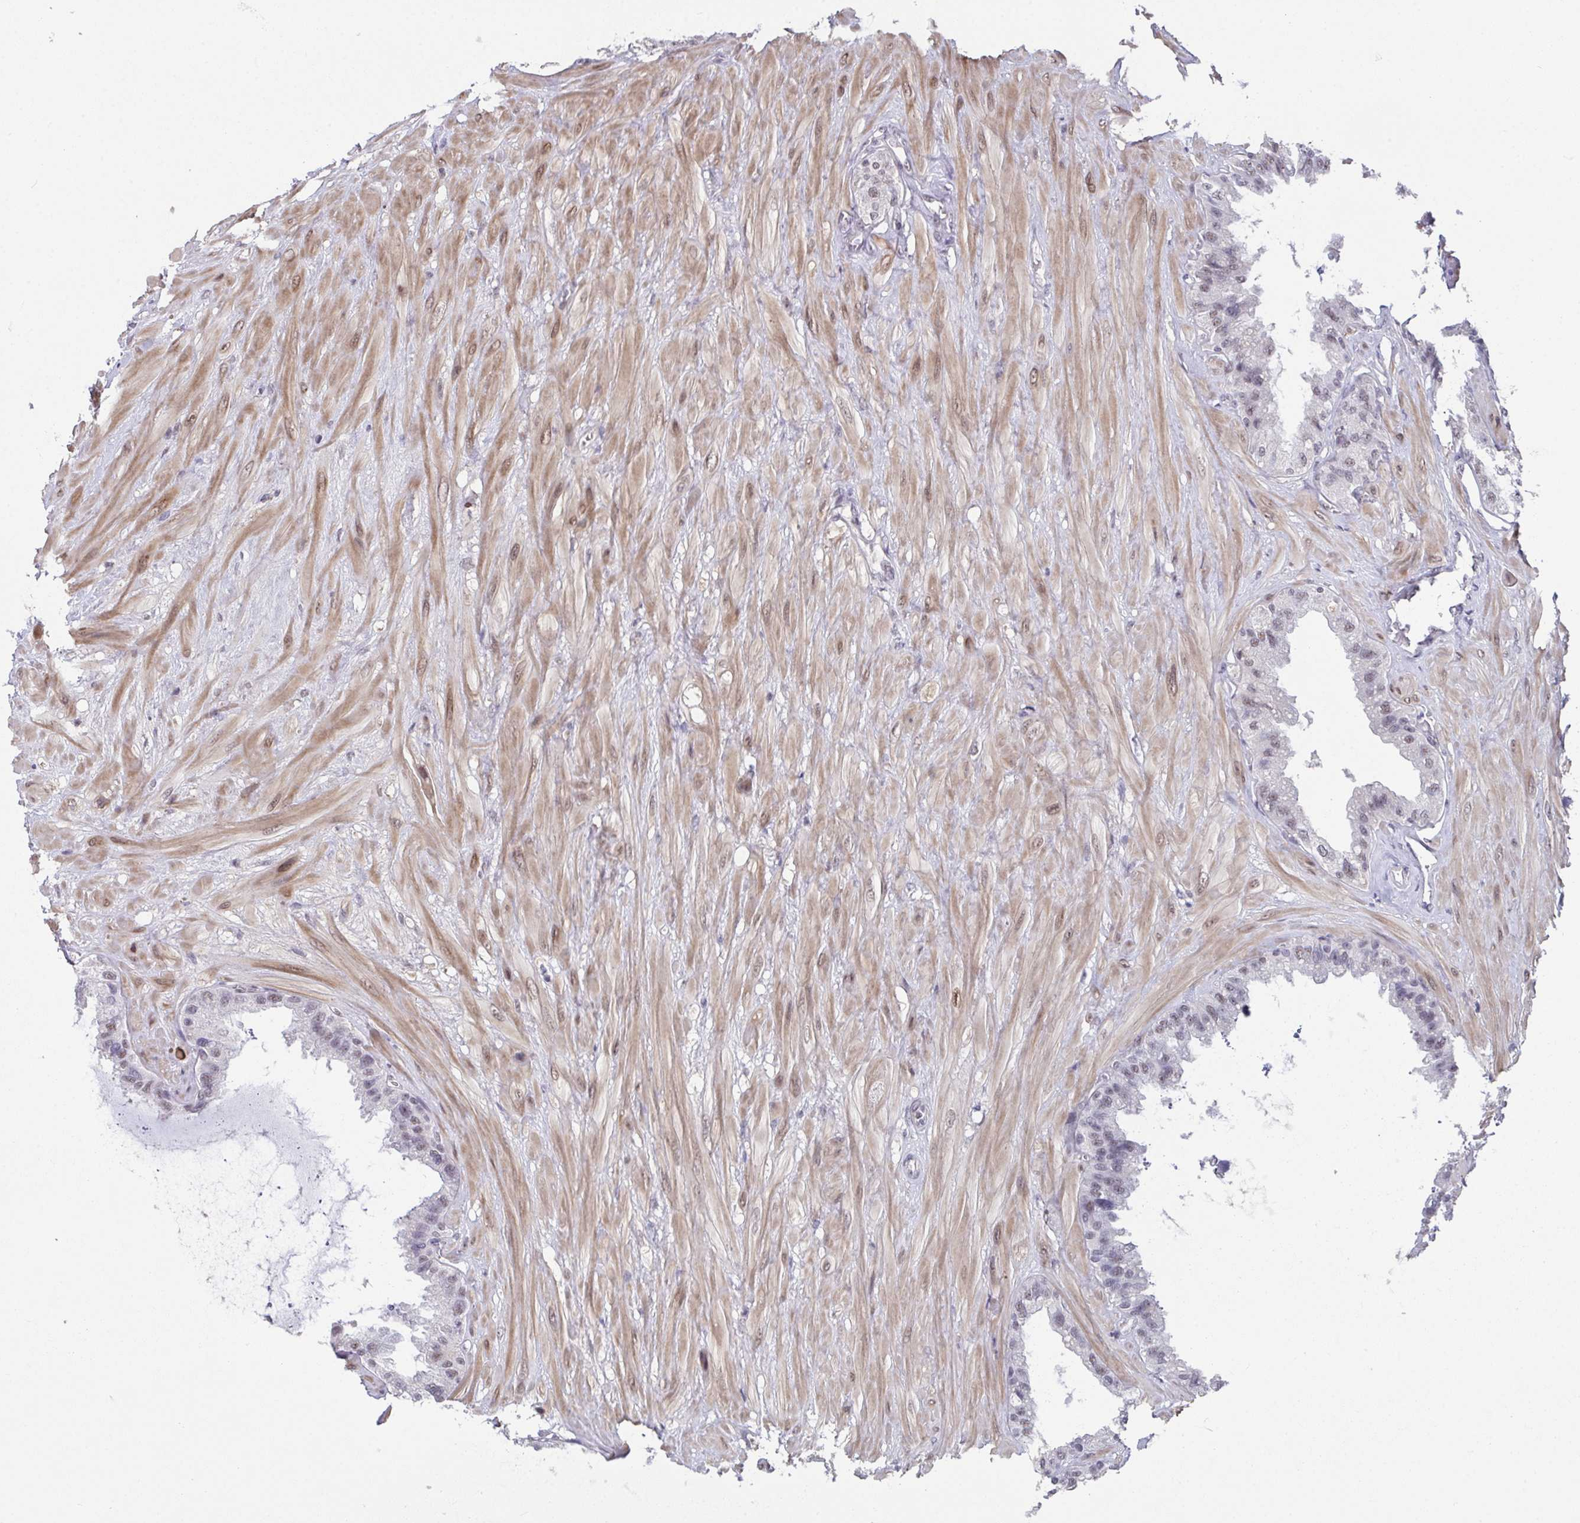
{"staining": {"intensity": "moderate", "quantity": "25%-75%", "location": "nuclear"}, "tissue": "seminal vesicle", "cell_type": "Glandular cells", "image_type": "normal", "snomed": [{"axis": "morphology", "description": "Normal tissue, NOS"}, {"axis": "topography", "description": "Seminal veicle"}, {"axis": "topography", "description": "Peripheral nerve tissue"}], "caption": "Immunohistochemistry photomicrograph of unremarkable seminal vesicle: seminal vesicle stained using immunohistochemistry (IHC) demonstrates medium levels of moderate protein expression localized specifically in the nuclear of glandular cells, appearing as a nuclear brown color.", "gene": "RBBP6", "patient": {"sex": "male", "age": 76}}